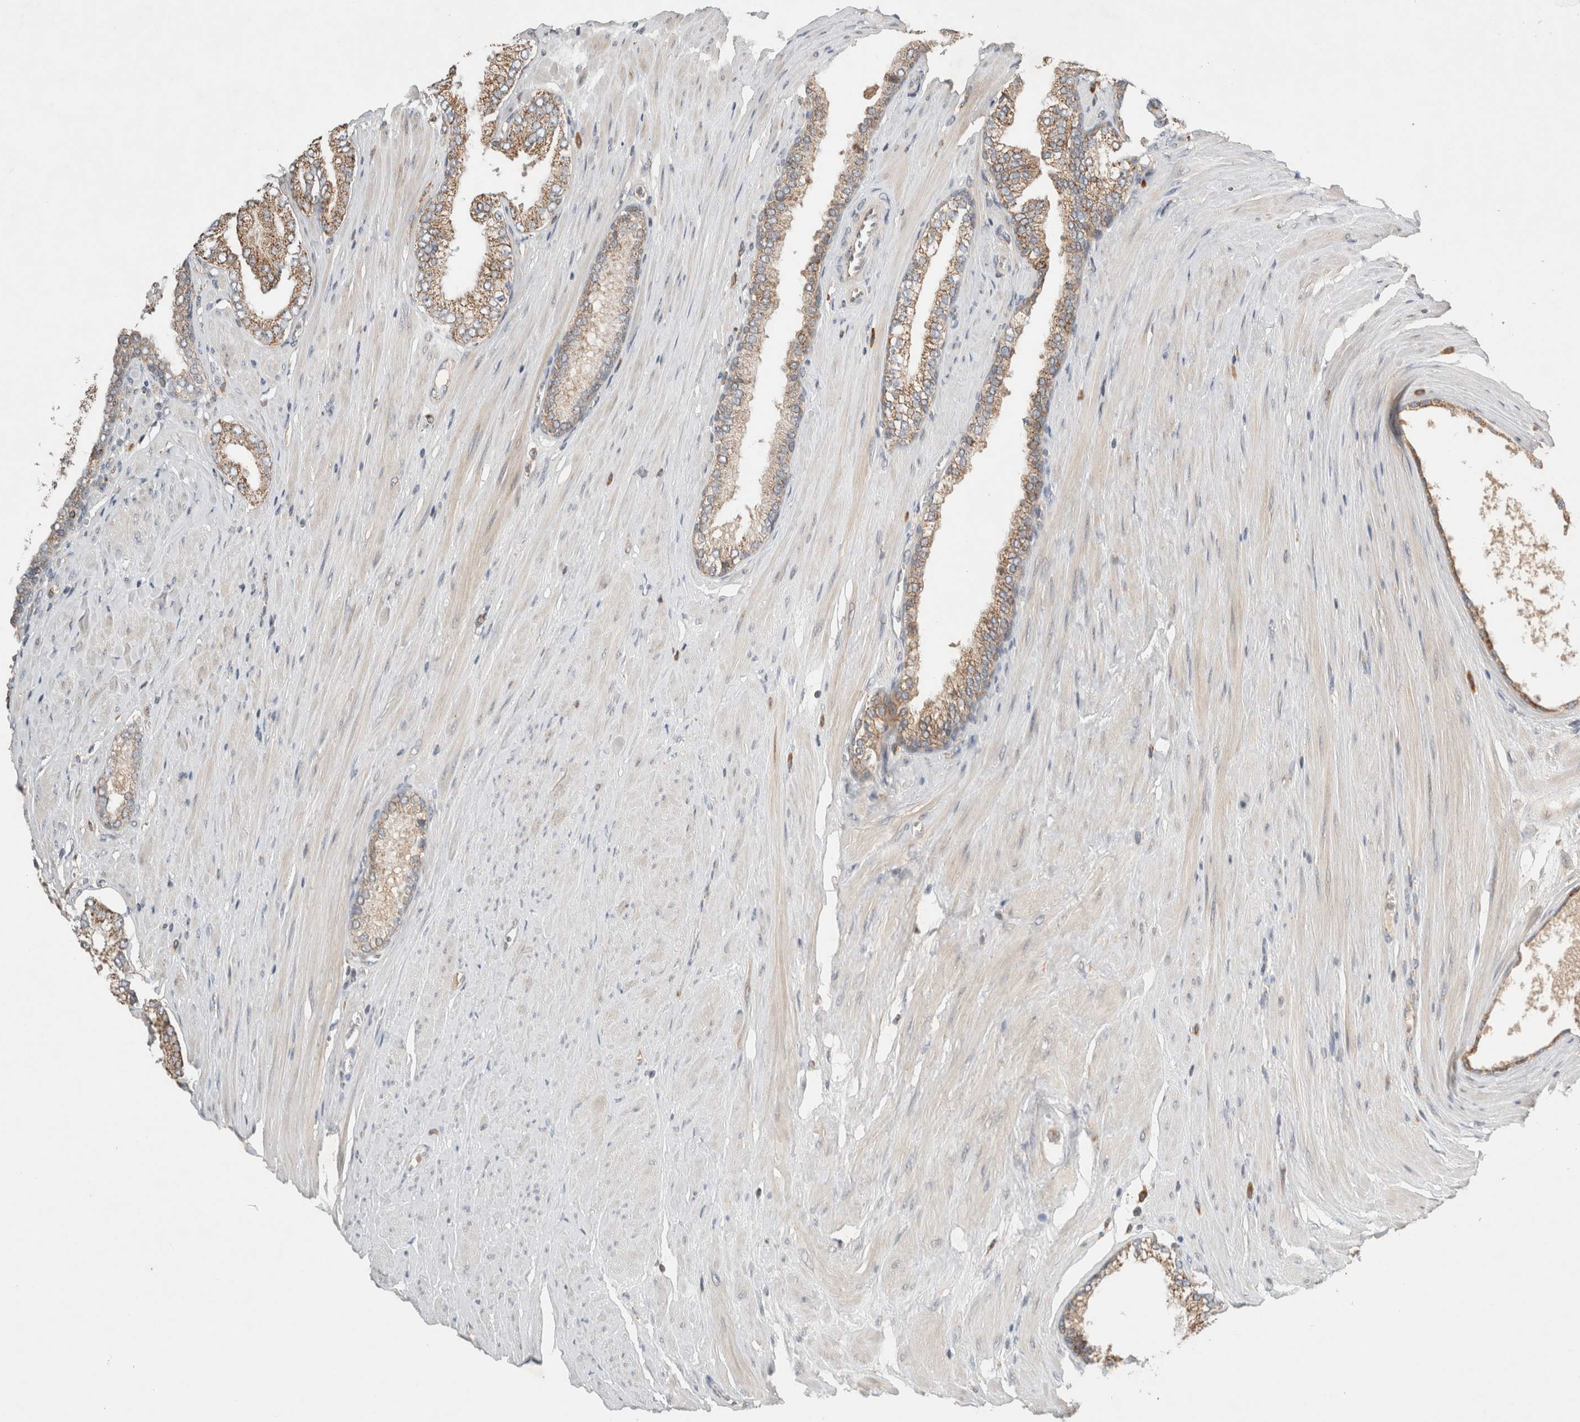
{"staining": {"intensity": "moderate", "quantity": ">75%", "location": "cytoplasmic/membranous"}, "tissue": "prostate cancer", "cell_type": "Tumor cells", "image_type": "cancer", "snomed": [{"axis": "morphology", "description": "Adenocarcinoma, Low grade"}, {"axis": "topography", "description": "Prostate"}], "caption": "Protein staining displays moderate cytoplasmic/membranous staining in approximately >75% of tumor cells in prostate low-grade adenocarcinoma.", "gene": "AMPD1", "patient": {"sex": "male", "age": 62}}